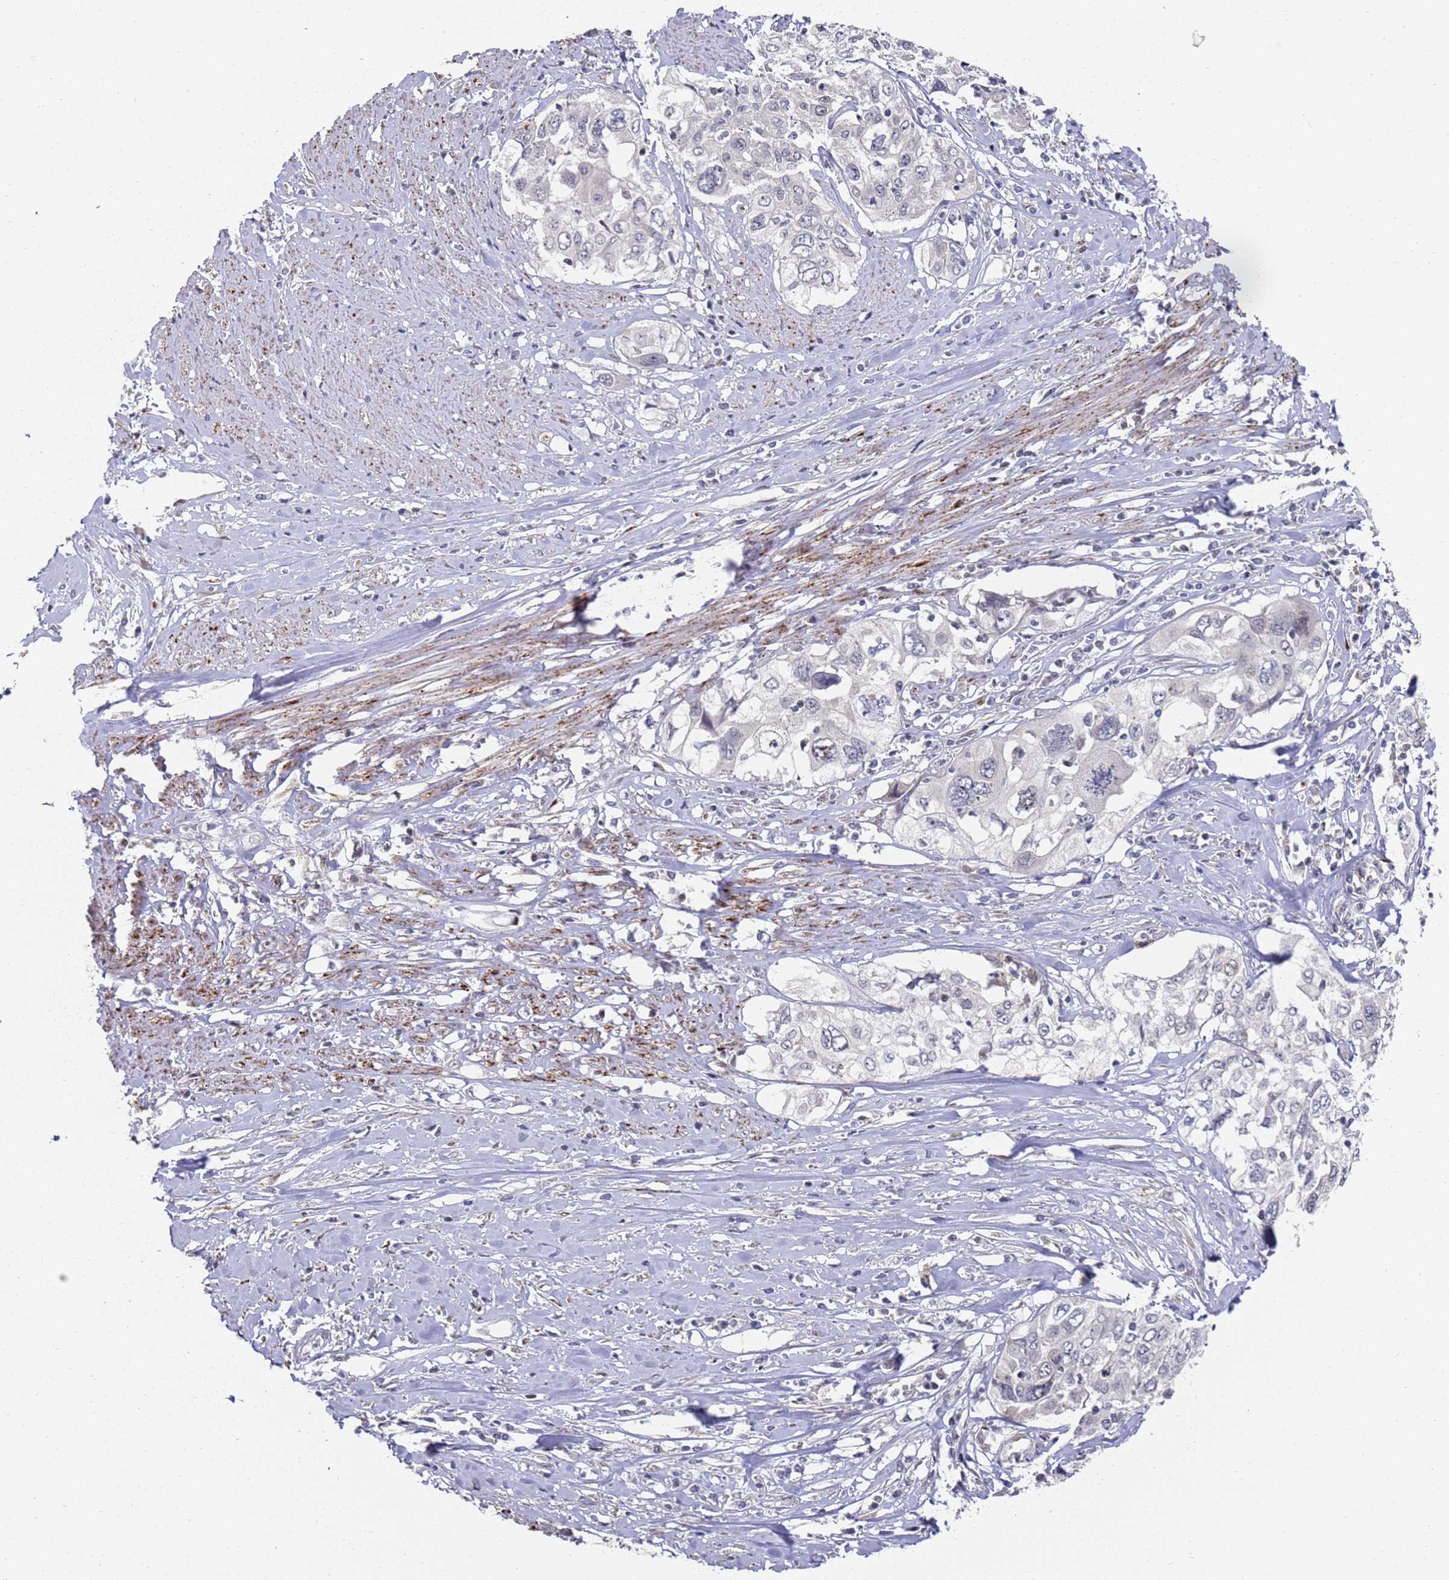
{"staining": {"intensity": "negative", "quantity": "none", "location": "none"}, "tissue": "cervical cancer", "cell_type": "Tumor cells", "image_type": "cancer", "snomed": [{"axis": "morphology", "description": "Squamous cell carcinoma, NOS"}, {"axis": "topography", "description": "Cervix"}], "caption": "Immunohistochemistry (IHC) of human cervical squamous cell carcinoma shows no positivity in tumor cells. (Immunohistochemistry, brightfield microscopy, high magnification).", "gene": "COPS6", "patient": {"sex": "female", "age": 31}}